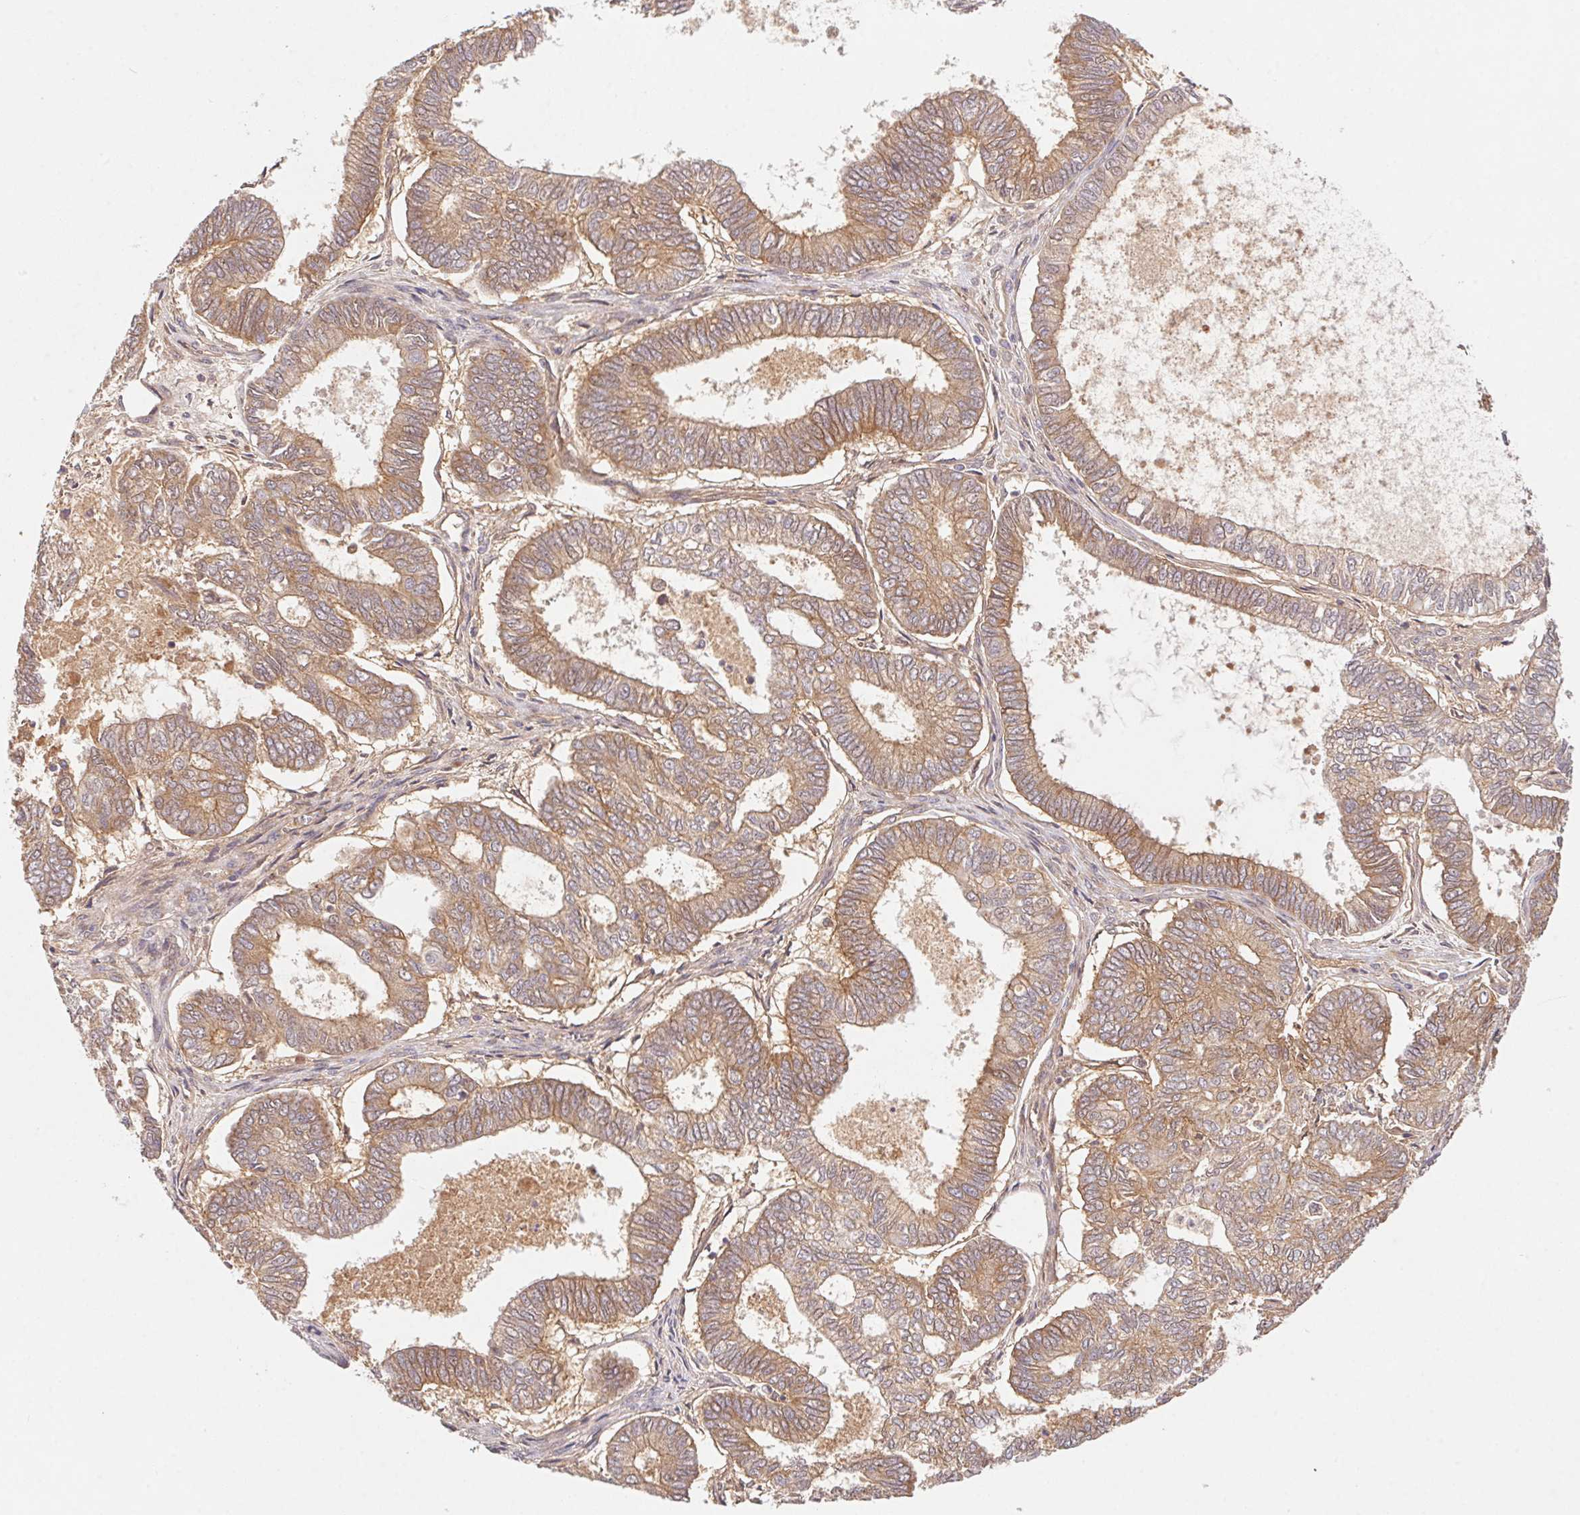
{"staining": {"intensity": "weak", "quantity": ">75%", "location": "cytoplasmic/membranous"}, "tissue": "ovarian cancer", "cell_type": "Tumor cells", "image_type": "cancer", "snomed": [{"axis": "morphology", "description": "Carcinoma, endometroid"}, {"axis": "topography", "description": "Ovary"}], "caption": "Immunohistochemistry (IHC) (DAB (3,3'-diaminobenzidine)) staining of human ovarian cancer reveals weak cytoplasmic/membranous protein expression in approximately >75% of tumor cells.", "gene": "SLC52A2", "patient": {"sex": "female", "age": 64}}